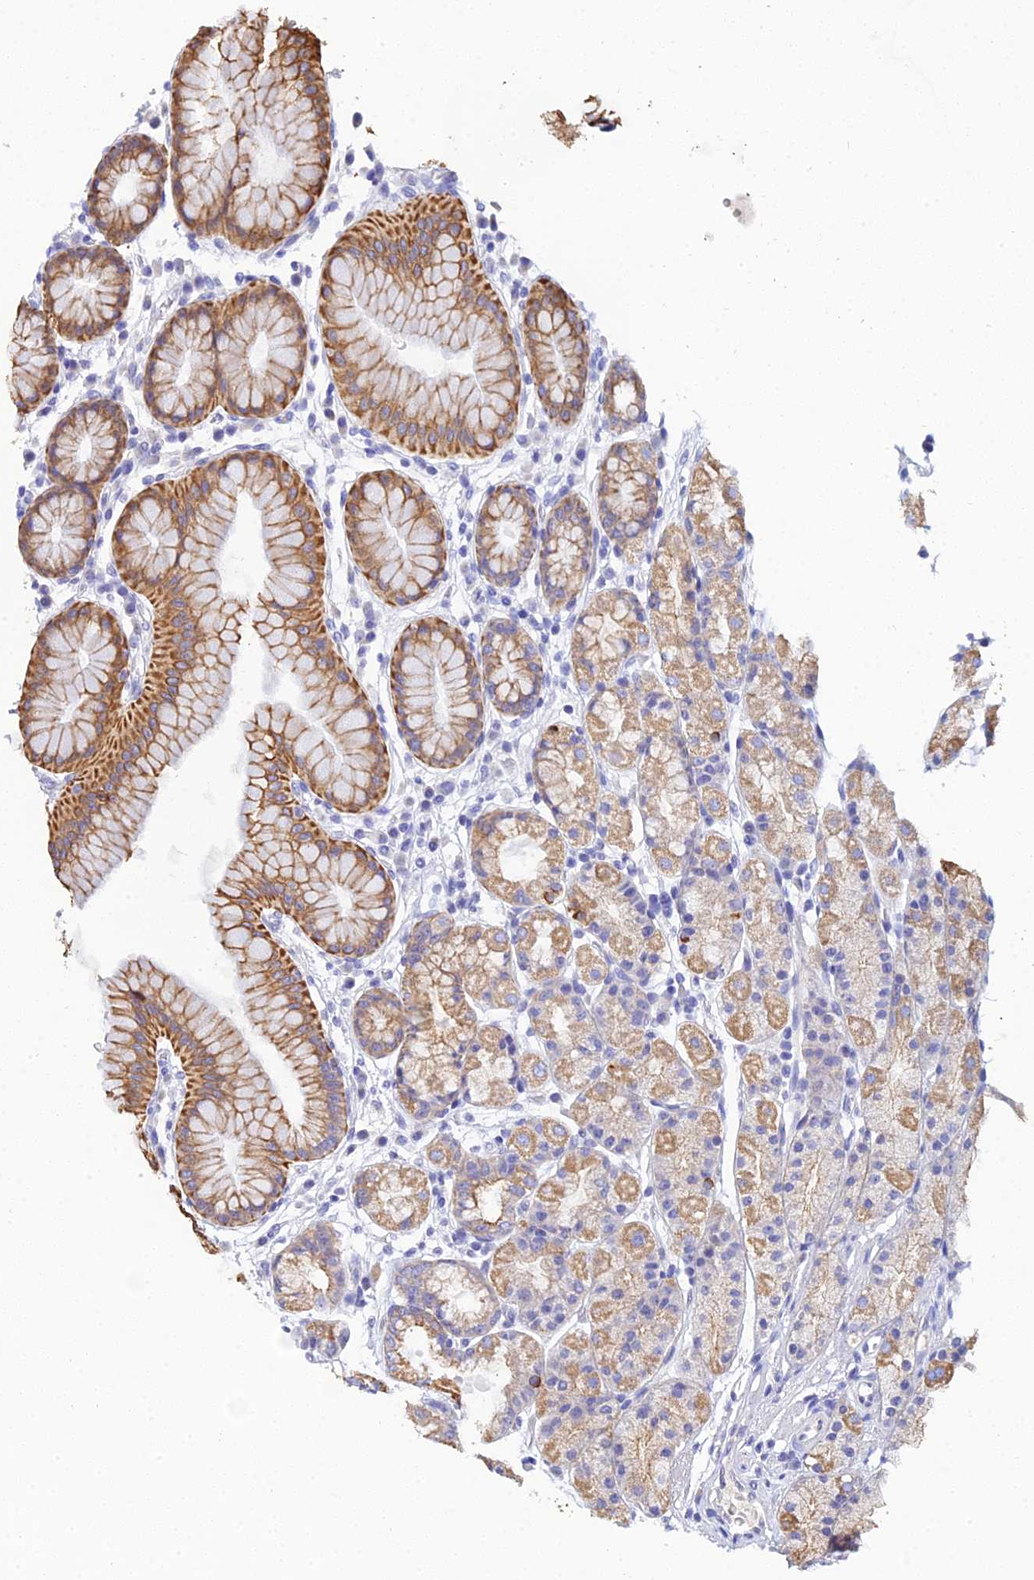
{"staining": {"intensity": "strong", "quantity": "25%-75%", "location": "cytoplasmic/membranous"}, "tissue": "stomach", "cell_type": "Glandular cells", "image_type": "normal", "snomed": [{"axis": "morphology", "description": "Normal tissue, NOS"}, {"axis": "topography", "description": "Stomach, upper"}], "caption": "Glandular cells display strong cytoplasmic/membranous positivity in about 25%-75% of cells in normal stomach.", "gene": "ZXDA", "patient": {"sex": "male", "age": 47}}